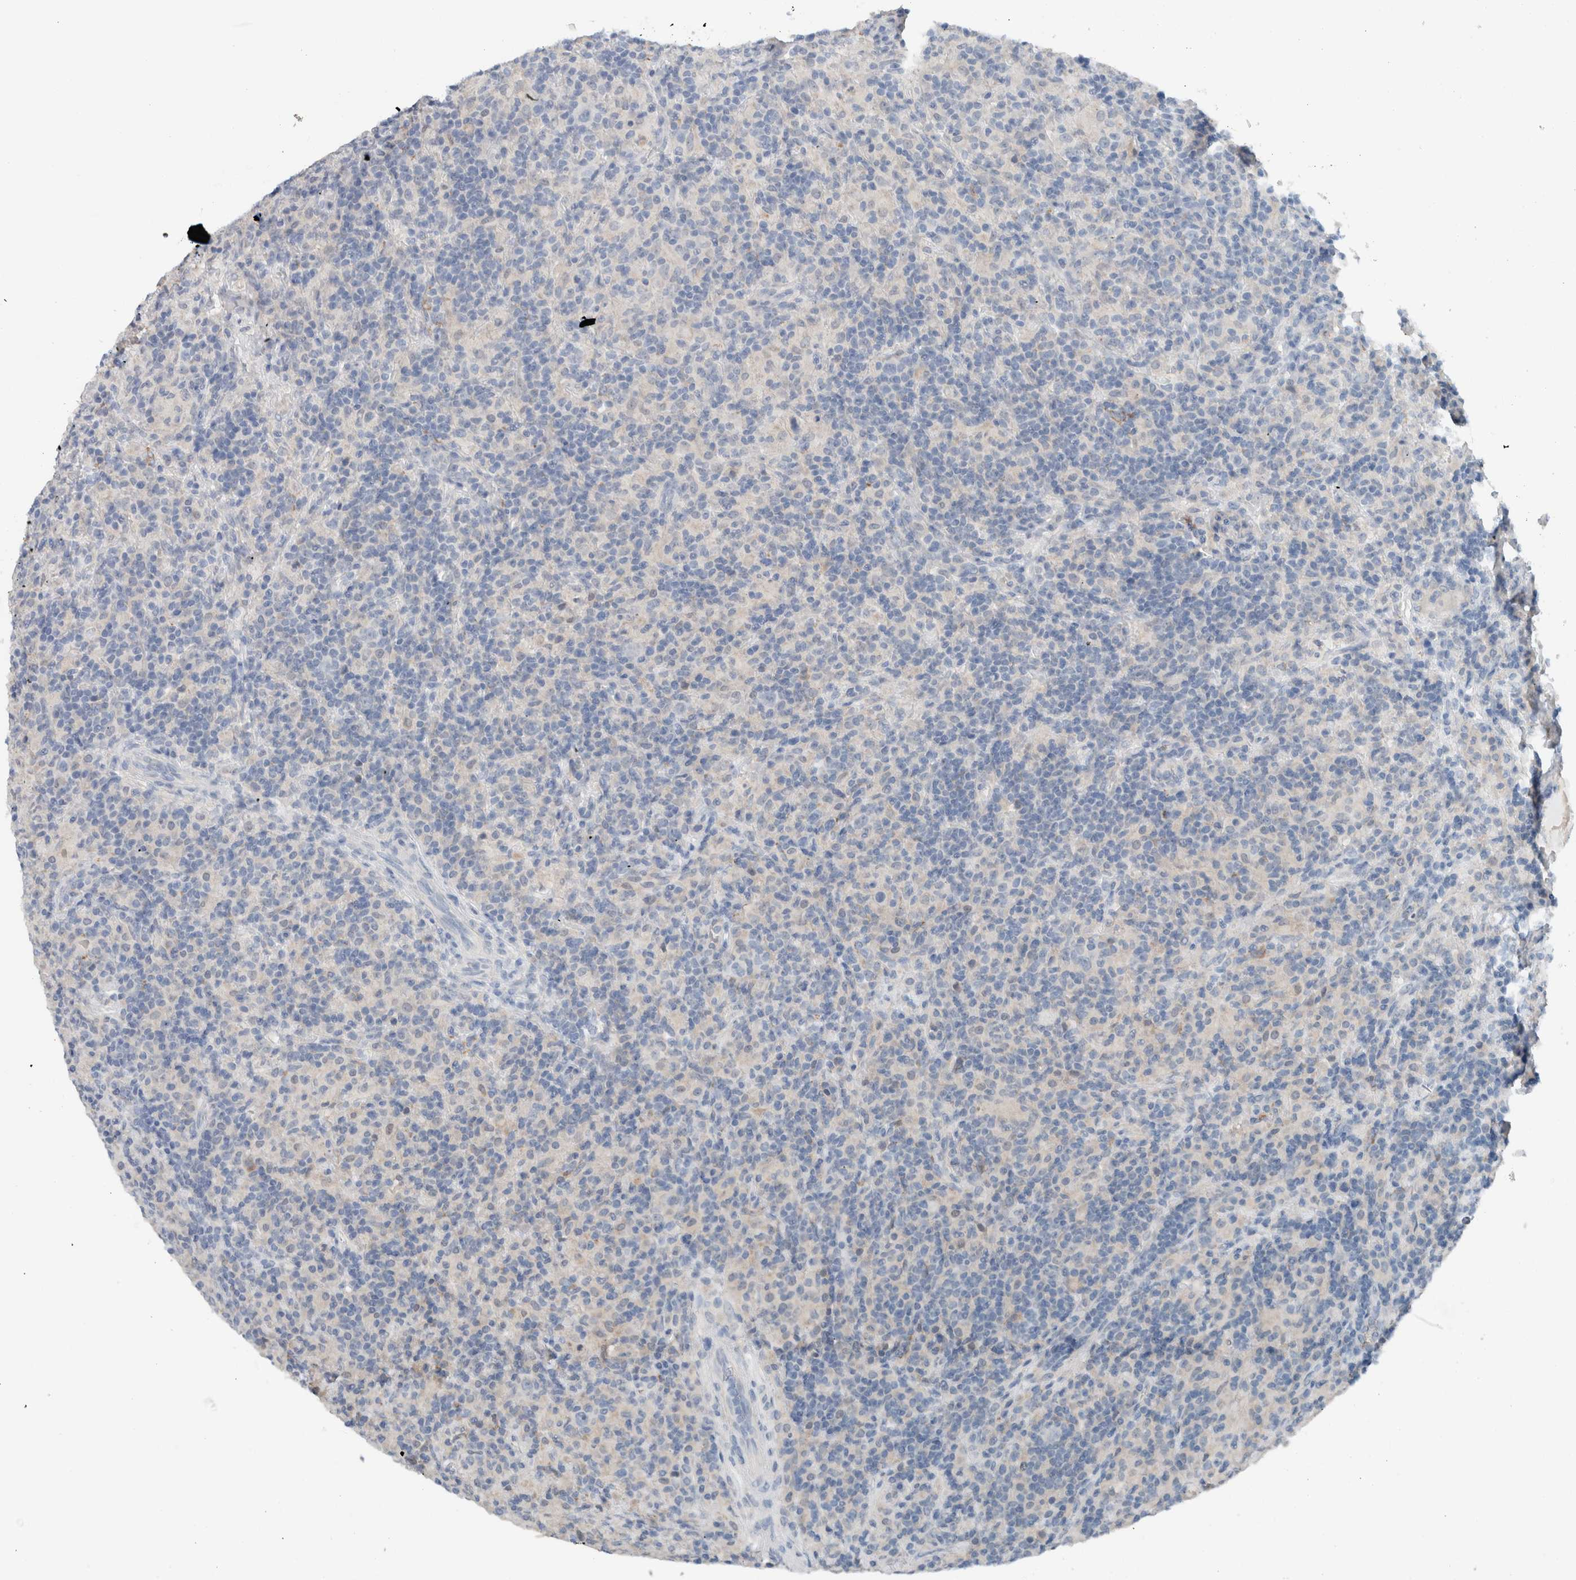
{"staining": {"intensity": "negative", "quantity": "none", "location": "none"}, "tissue": "lymphoma", "cell_type": "Tumor cells", "image_type": "cancer", "snomed": [{"axis": "morphology", "description": "Hodgkin's disease, NOS"}, {"axis": "topography", "description": "Lymph node"}], "caption": "Protein analysis of lymphoma demonstrates no significant expression in tumor cells. (Immunohistochemistry, brightfield microscopy, high magnification).", "gene": "DUOX1", "patient": {"sex": "male", "age": 70}}